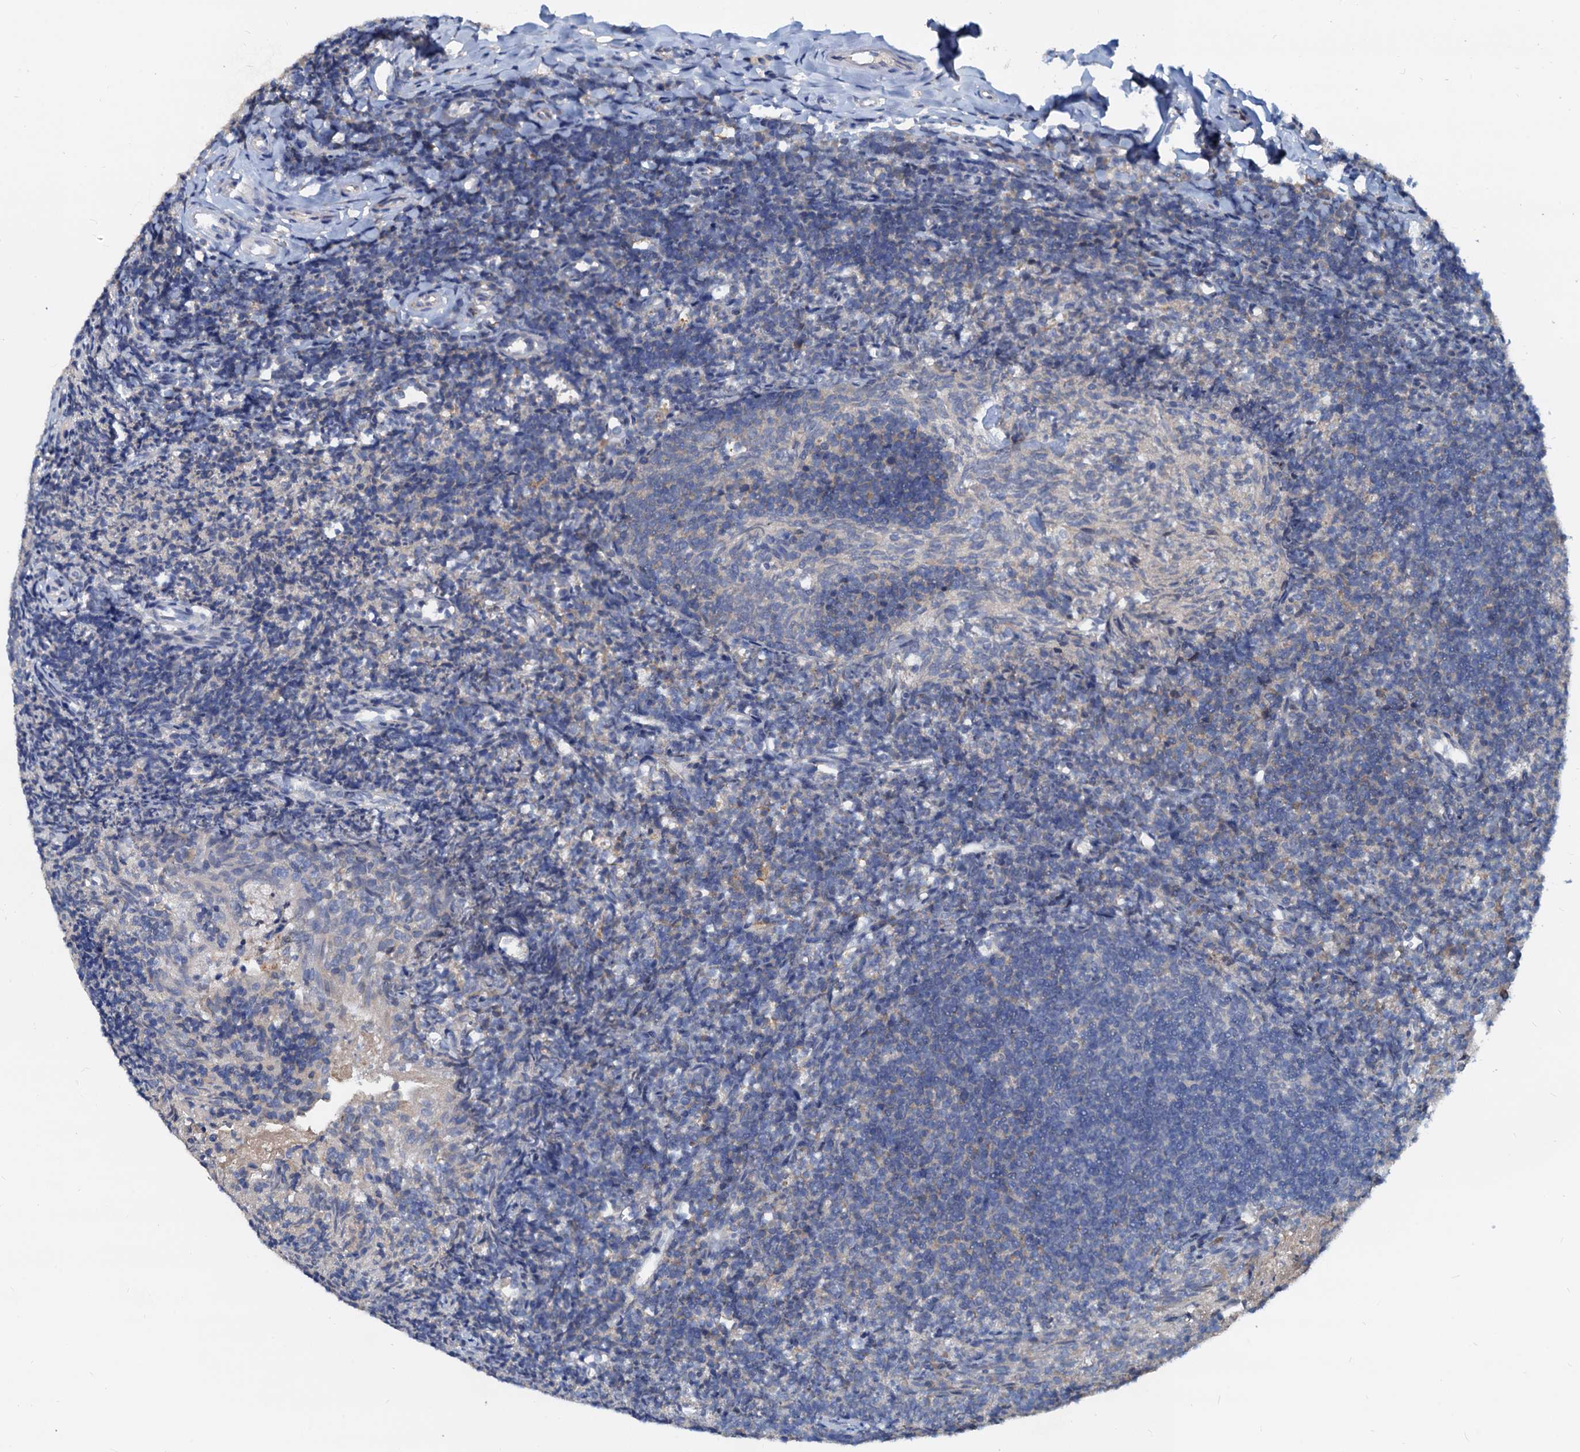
{"staining": {"intensity": "moderate", "quantity": ">75%", "location": "cytoplasmic/membranous"}, "tissue": "tonsil", "cell_type": "Germinal center cells", "image_type": "normal", "snomed": [{"axis": "morphology", "description": "Normal tissue, NOS"}, {"axis": "topography", "description": "Tonsil"}], "caption": "The image displays immunohistochemical staining of normal tonsil. There is moderate cytoplasmic/membranous expression is seen in approximately >75% of germinal center cells.", "gene": "PTGES3", "patient": {"sex": "female", "age": 10}}